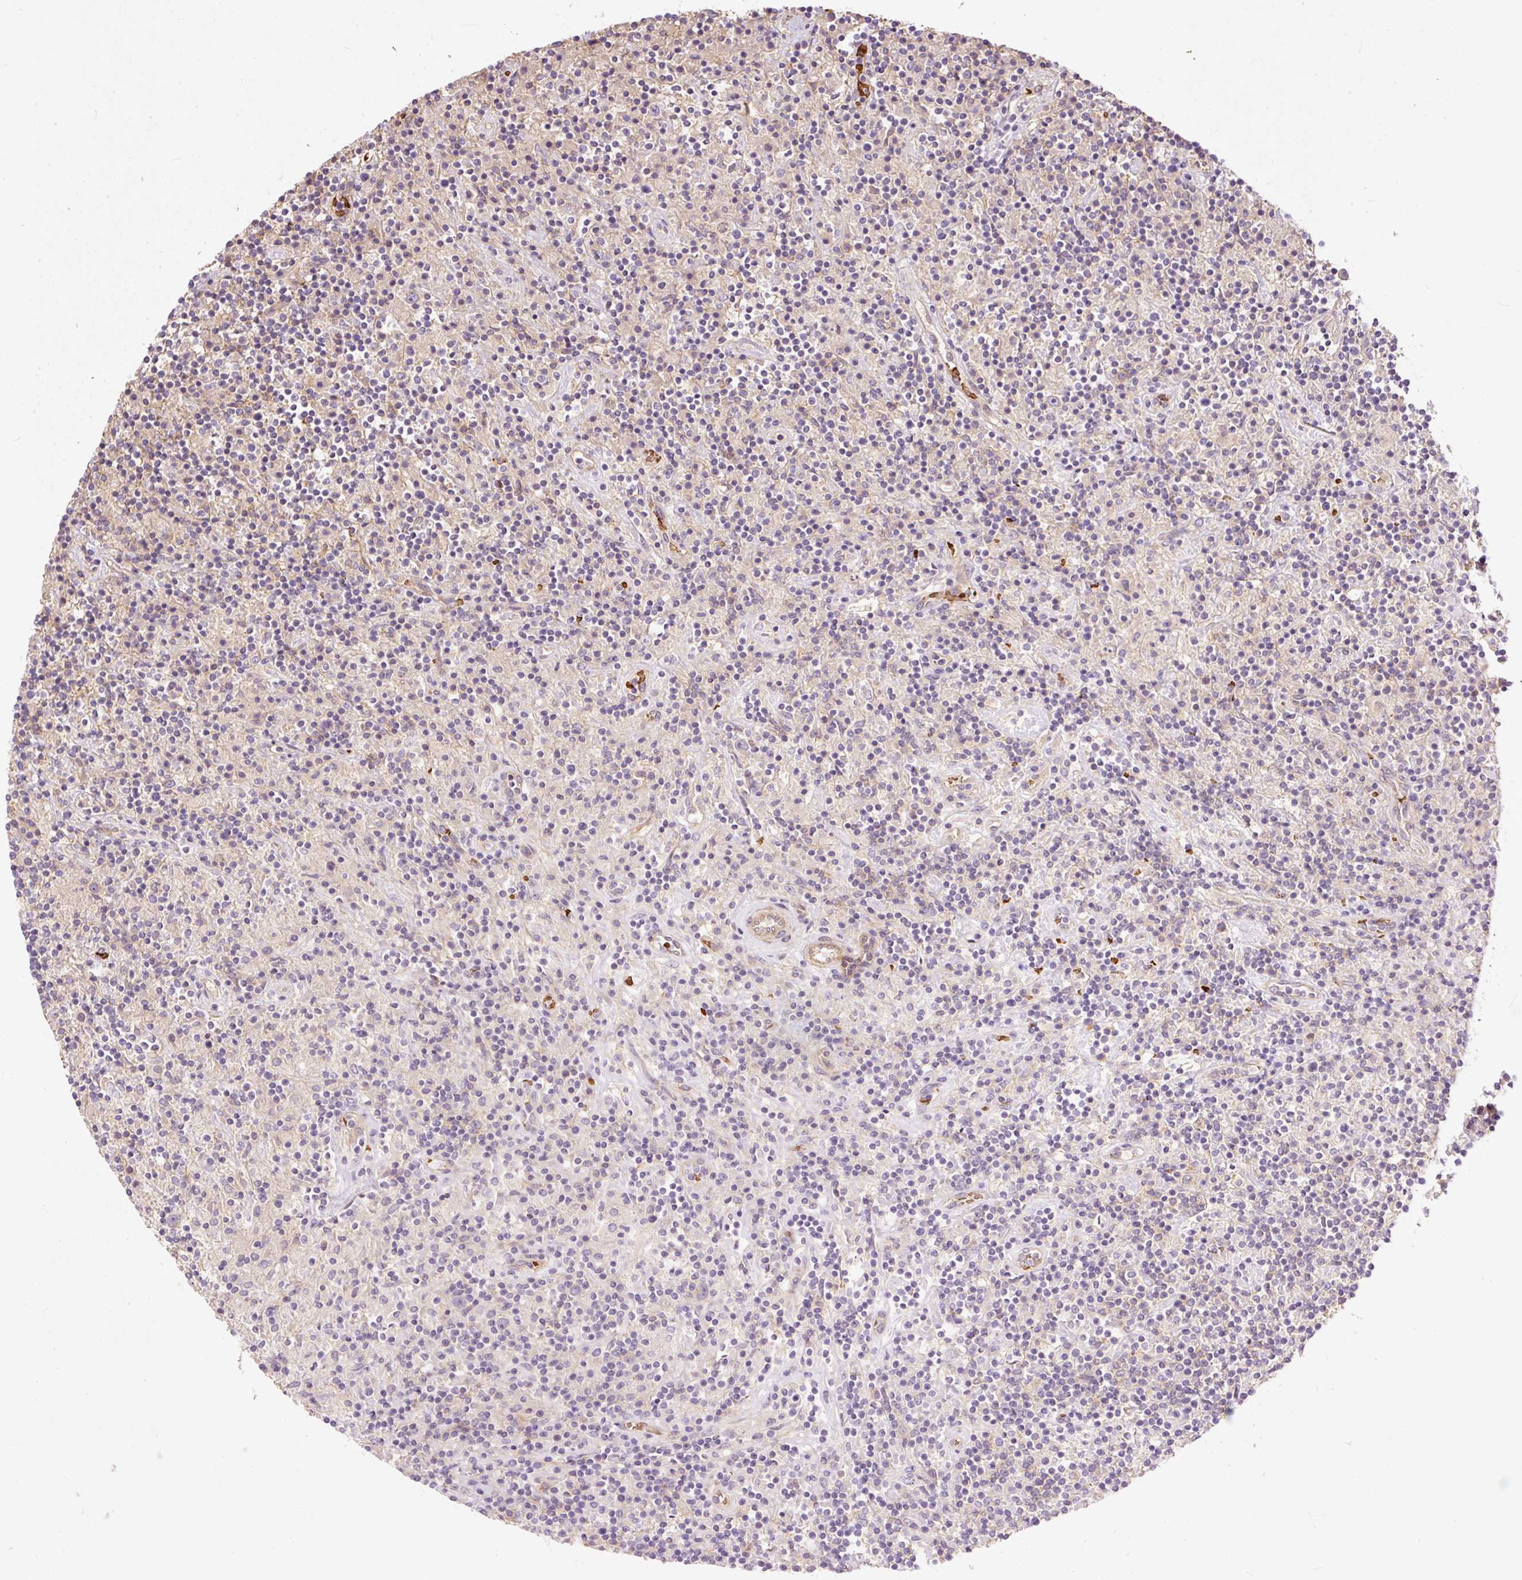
{"staining": {"intensity": "negative", "quantity": "none", "location": "none"}, "tissue": "lymphoma", "cell_type": "Tumor cells", "image_type": "cancer", "snomed": [{"axis": "morphology", "description": "Hodgkin's disease, NOS"}, {"axis": "topography", "description": "Lymph node"}], "caption": "Tumor cells show no significant protein staining in lymphoma.", "gene": "USHBP1", "patient": {"sex": "male", "age": 70}}